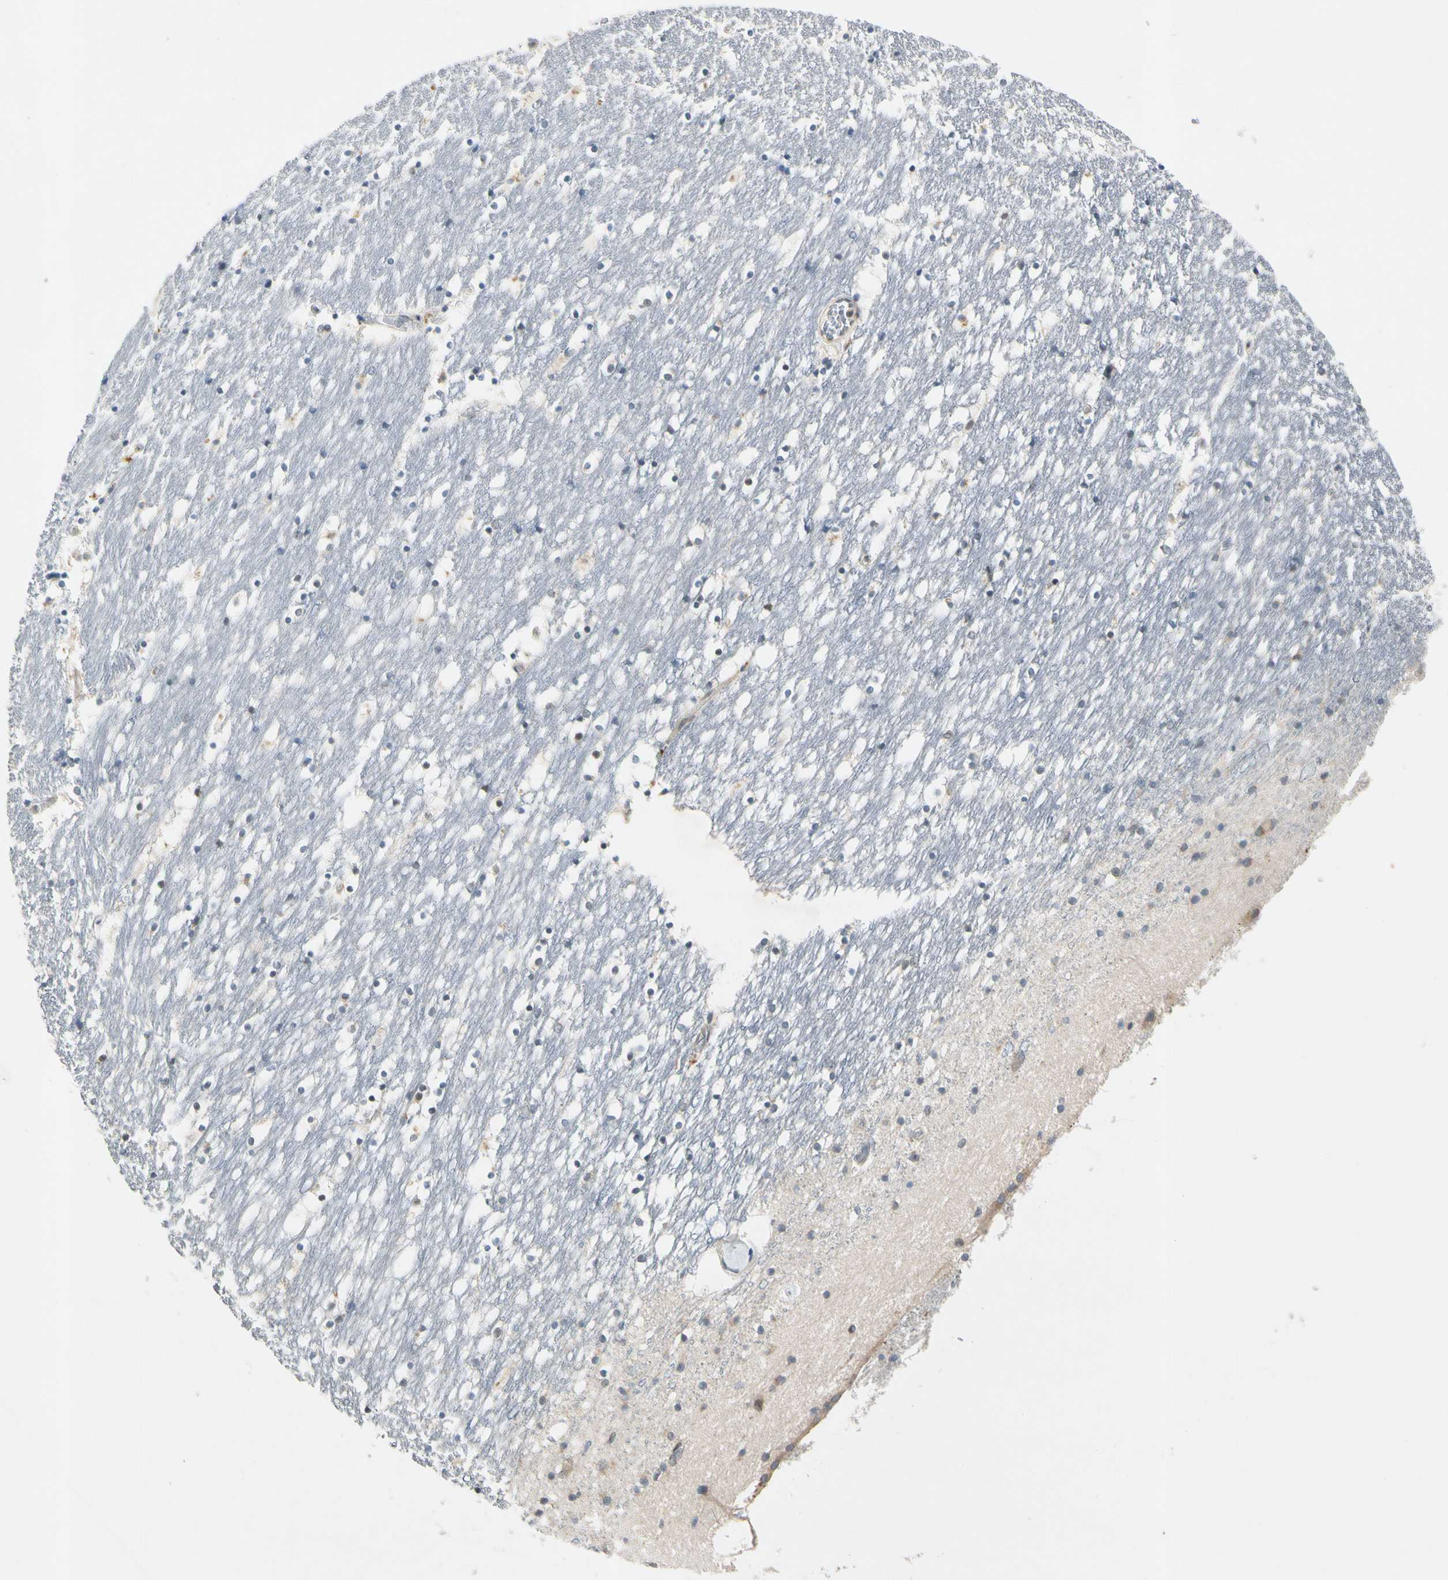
{"staining": {"intensity": "negative", "quantity": "none", "location": "none"}, "tissue": "caudate", "cell_type": "Glial cells", "image_type": "normal", "snomed": [{"axis": "morphology", "description": "Normal tissue, NOS"}, {"axis": "topography", "description": "Lateral ventricle wall"}], "caption": "Immunohistochemistry (IHC) image of normal caudate stained for a protein (brown), which exhibits no staining in glial cells.", "gene": "RPS6KB2", "patient": {"sex": "male", "age": 45}}